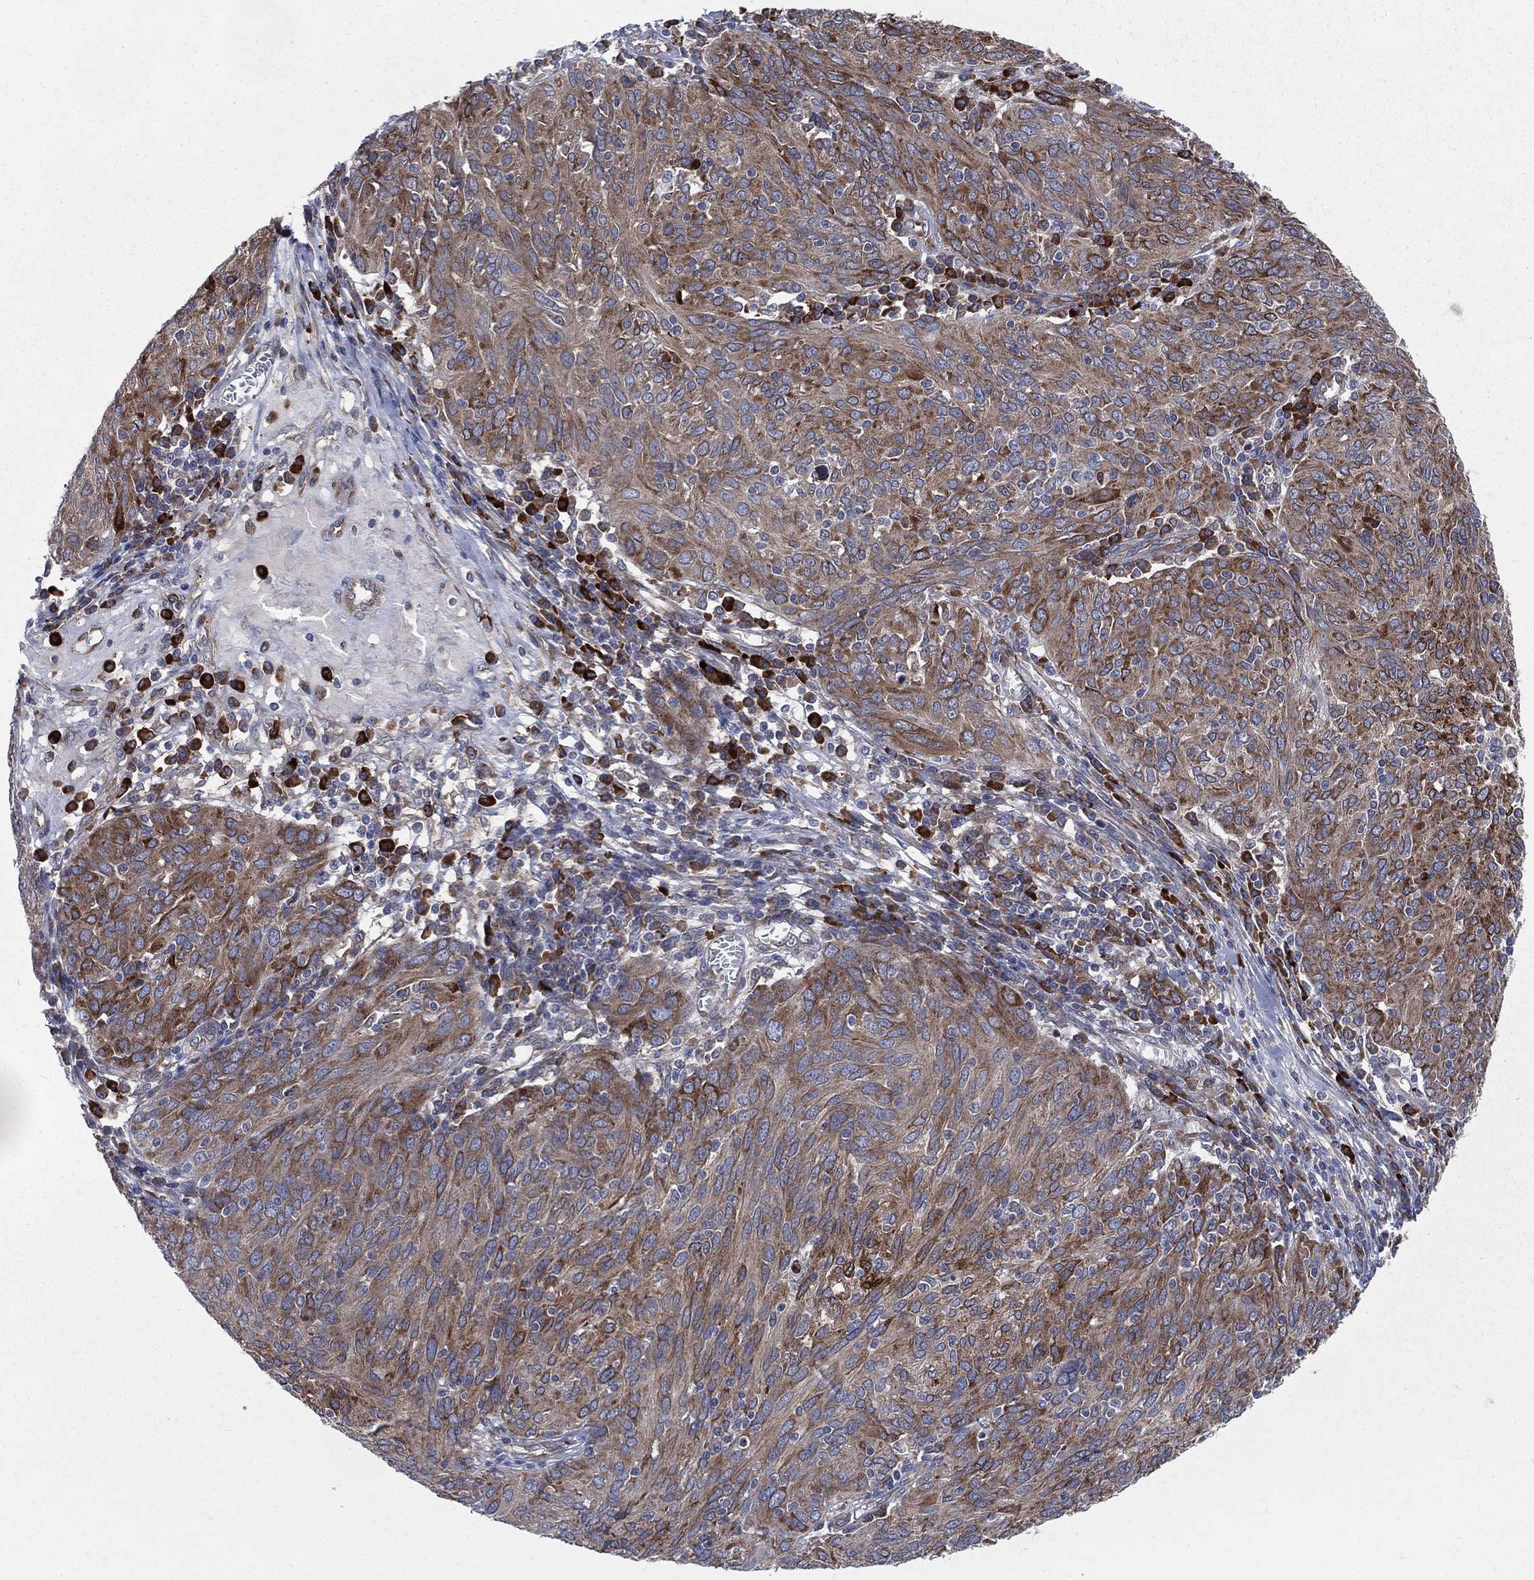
{"staining": {"intensity": "moderate", "quantity": ">75%", "location": "cytoplasmic/membranous"}, "tissue": "ovarian cancer", "cell_type": "Tumor cells", "image_type": "cancer", "snomed": [{"axis": "morphology", "description": "Carcinoma, endometroid"}, {"axis": "topography", "description": "Ovary"}], "caption": "Protein expression analysis of human ovarian cancer (endometroid carcinoma) reveals moderate cytoplasmic/membranous staining in about >75% of tumor cells.", "gene": "CCDC159", "patient": {"sex": "female", "age": 50}}